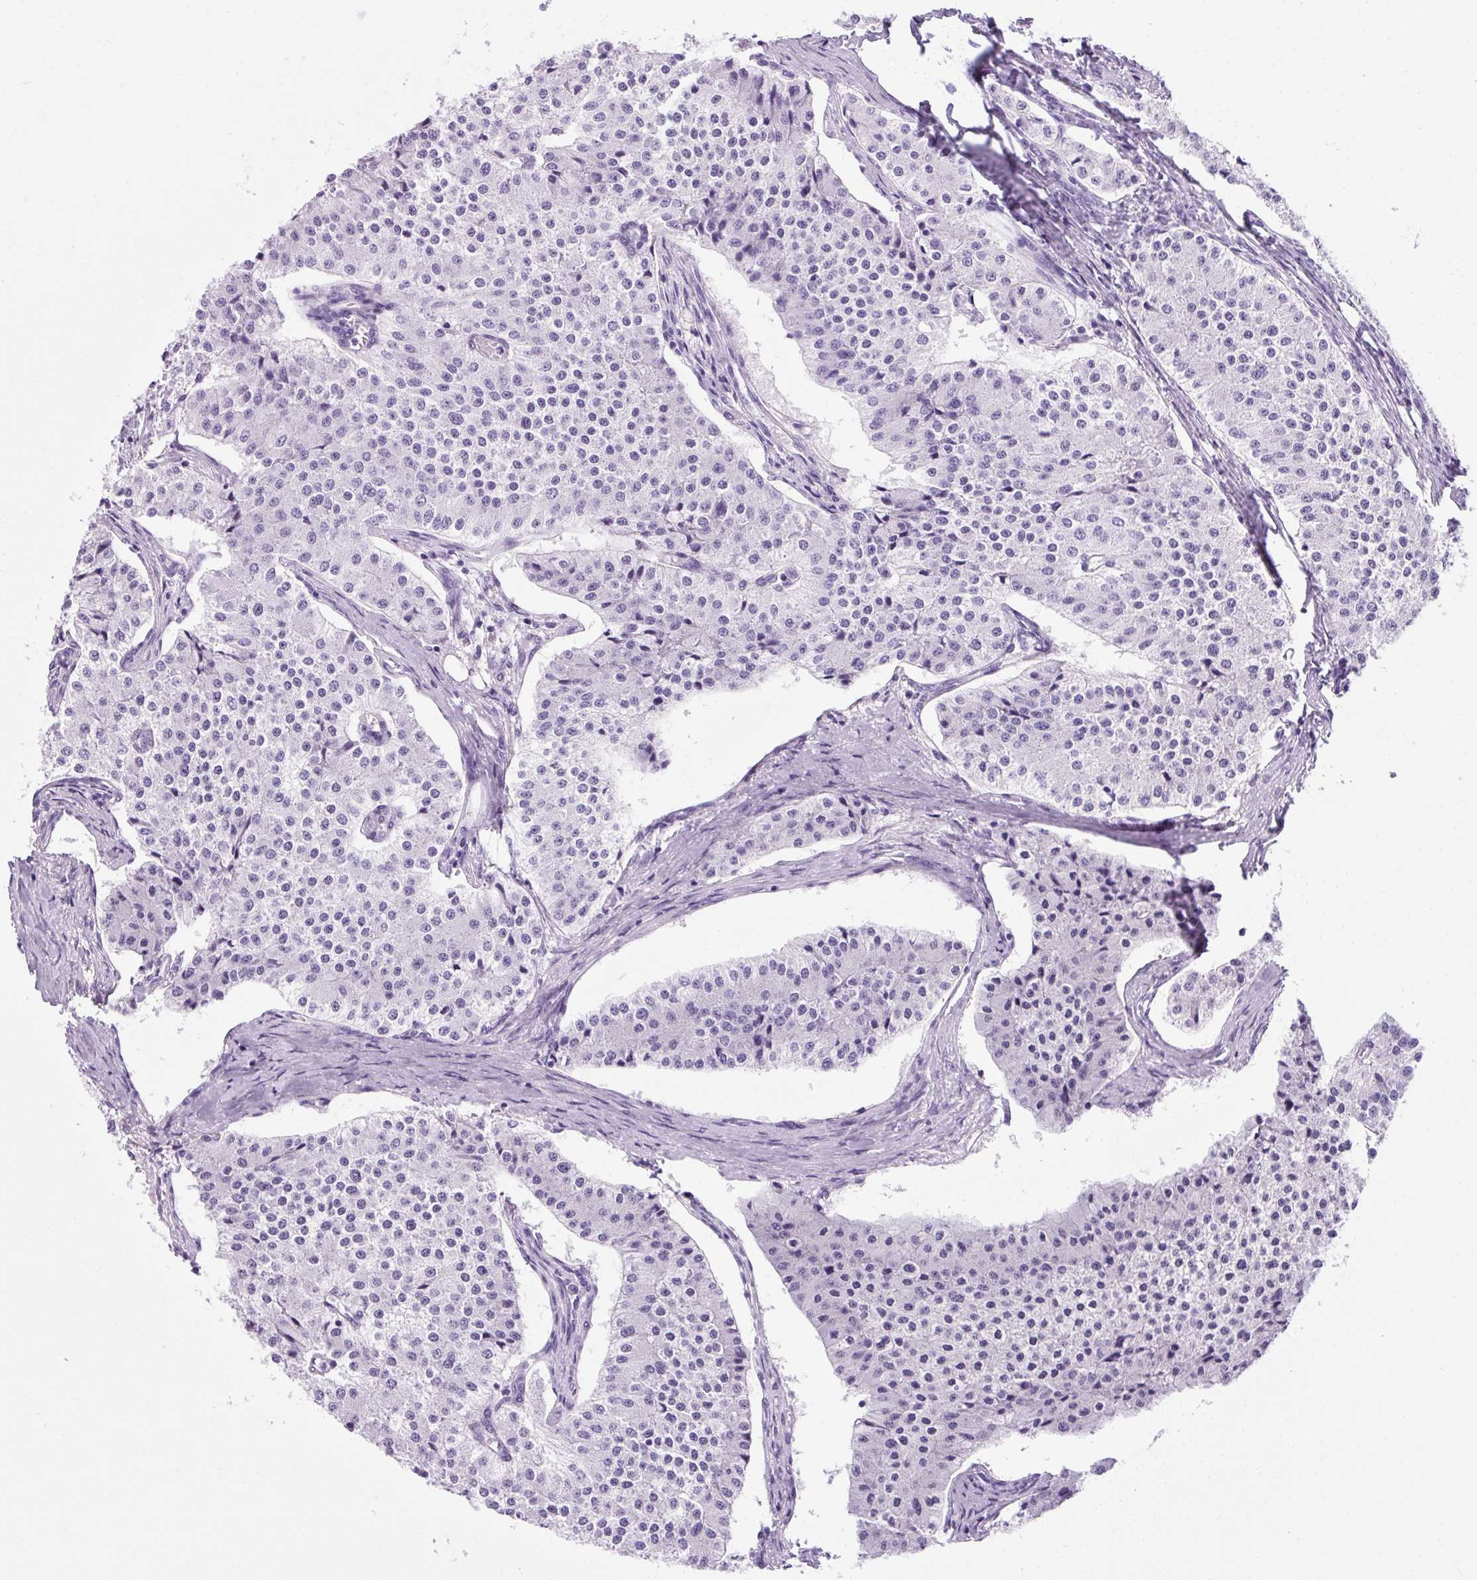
{"staining": {"intensity": "negative", "quantity": "none", "location": "none"}, "tissue": "carcinoid", "cell_type": "Tumor cells", "image_type": "cancer", "snomed": [{"axis": "morphology", "description": "Carcinoid, malignant, NOS"}, {"axis": "topography", "description": "Colon"}], "caption": "The photomicrograph reveals no staining of tumor cells in carcinoid (malignant).", "gene": "OOEP", "patient": {"sex": "female", "age": 52}}